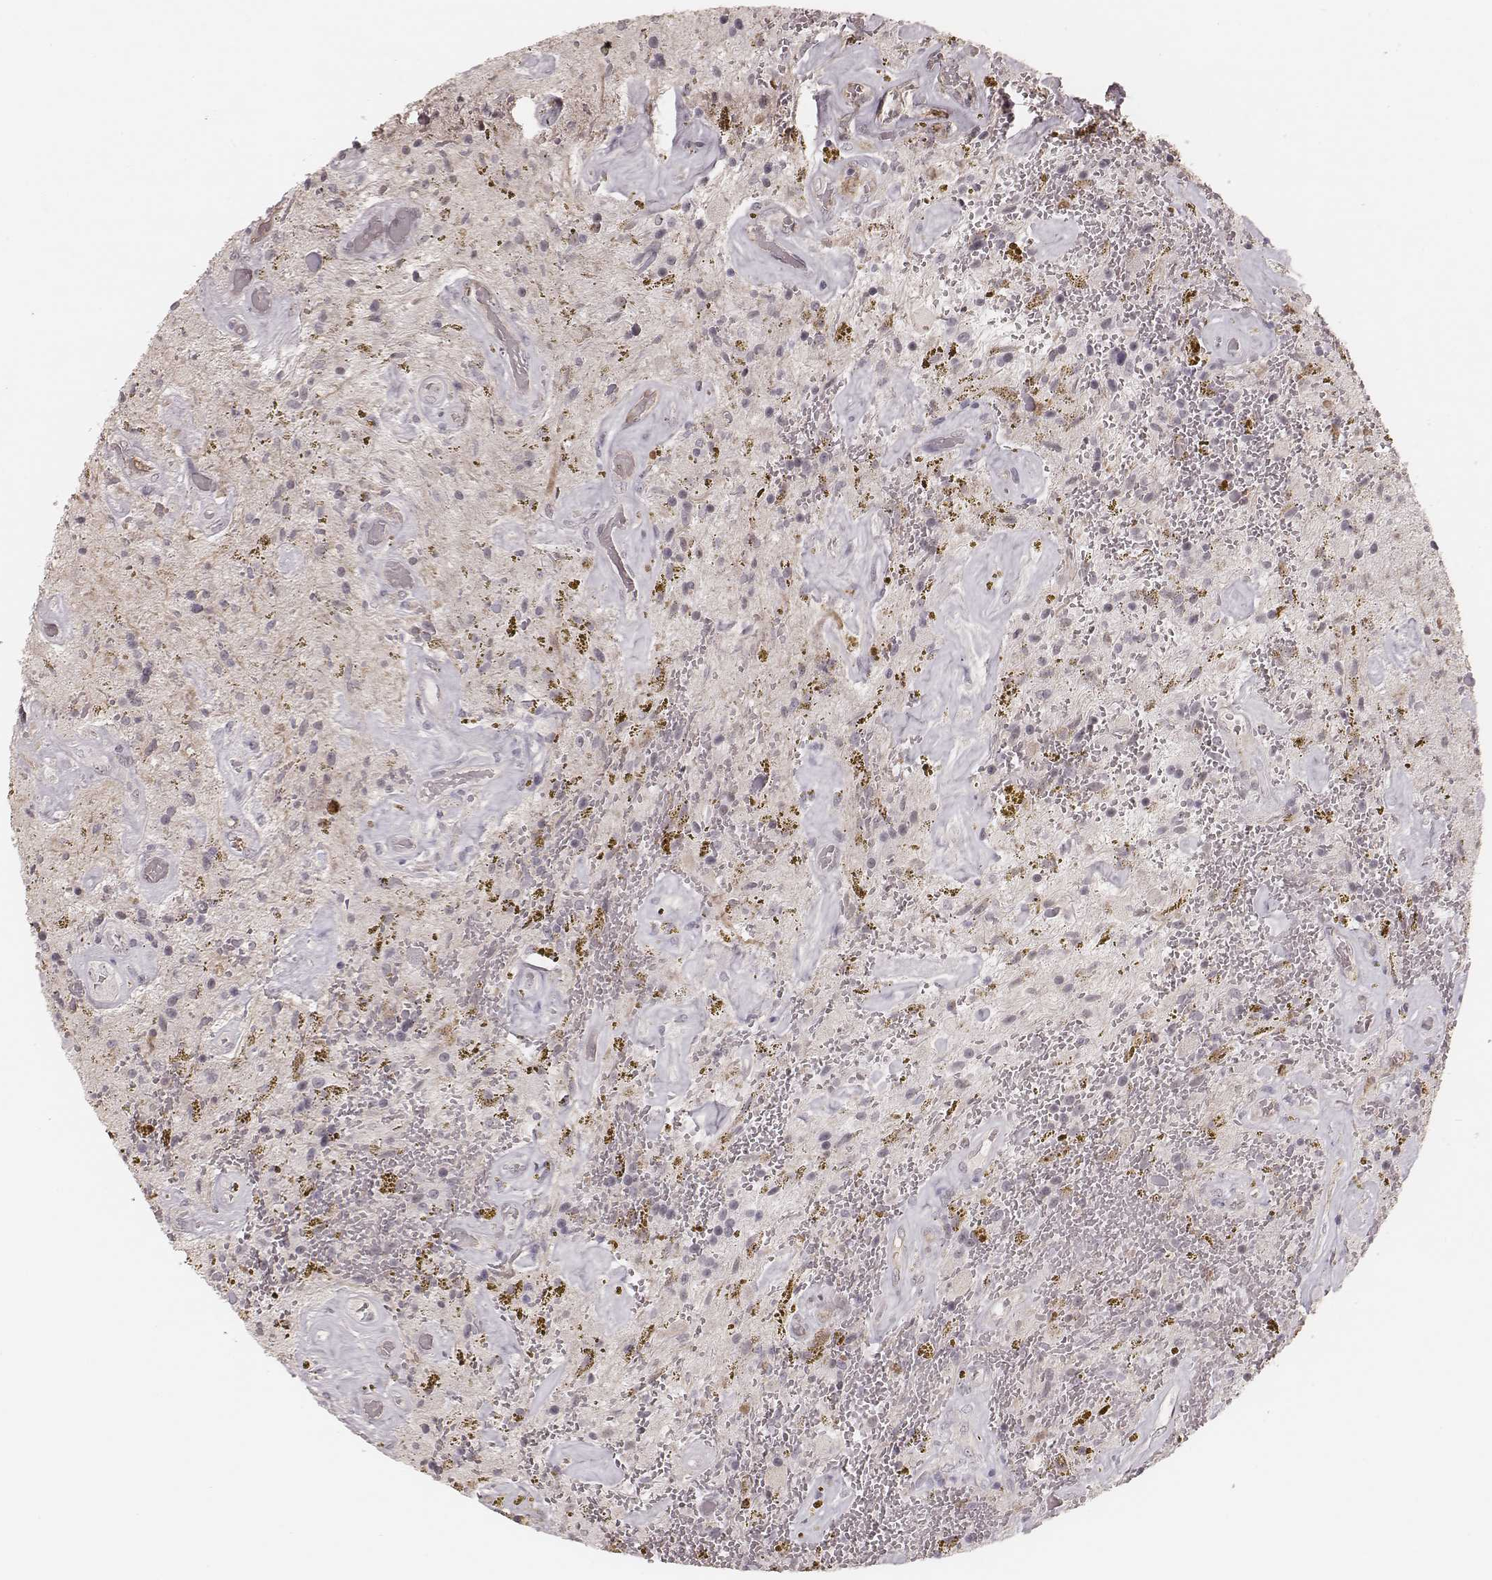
{"staining": {"intensity": "negative", "quantity": "none", "location": "none"}, "tissue": "glioma", "cell_type": "Tumor cells", "image_type": "cancer", "snomed": [{"axis": "morphology", "description": "Glioma, malignant, Low grade"}, {"axis": "topography", "description": "Cerebellum"}], "caption": "DAB (3,3'-diaminobenzidine) immunohistochemical staining of glioma reveals no significant positivity in tumor cells.", "gene": "KITLG", "patient": {"sex": "female", "age": 14}}